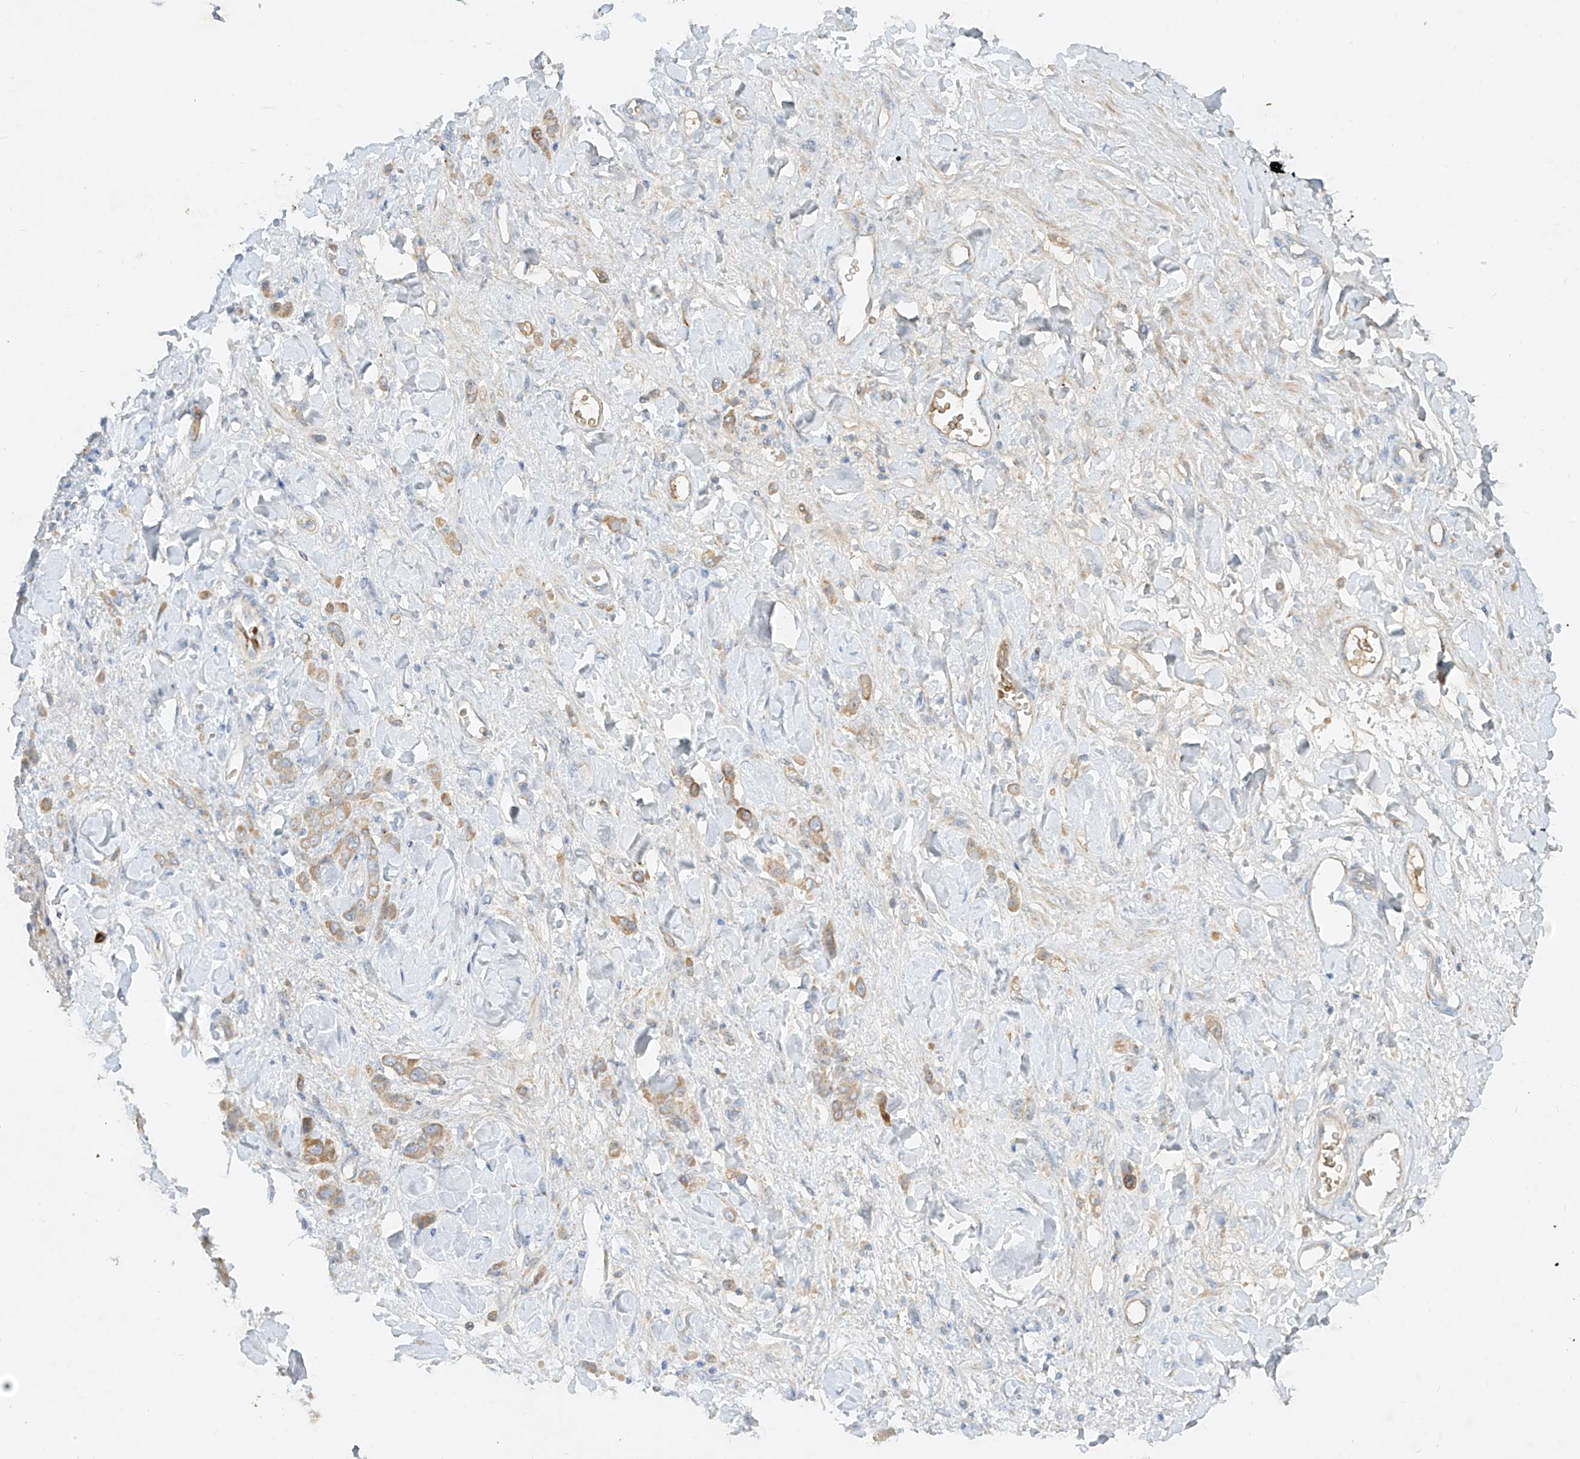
{"staining": {"intensity": "weak", "quantity": ">75%", "location": "cytoplasmic/membranous"}, "tissue": "stomach cancer", "cell_type": "Tumor cells", "image_type": "cancer", "snomed": [{"axis": "morphology", "description": "Normal tissue, NOS"}, {"axis": "morphology", "description": "Adenocarcinoma, NOS"}, {"axis": "topography", "description": "Stomach"}], "caption": "Immunohistochemical staining of stomach cancer reveals weak cytoplasmic/membranous protein positivity in about >75% of tumor cells.", "gene": "KPNA7", "patient": {"sex": "male", "age": 82}}